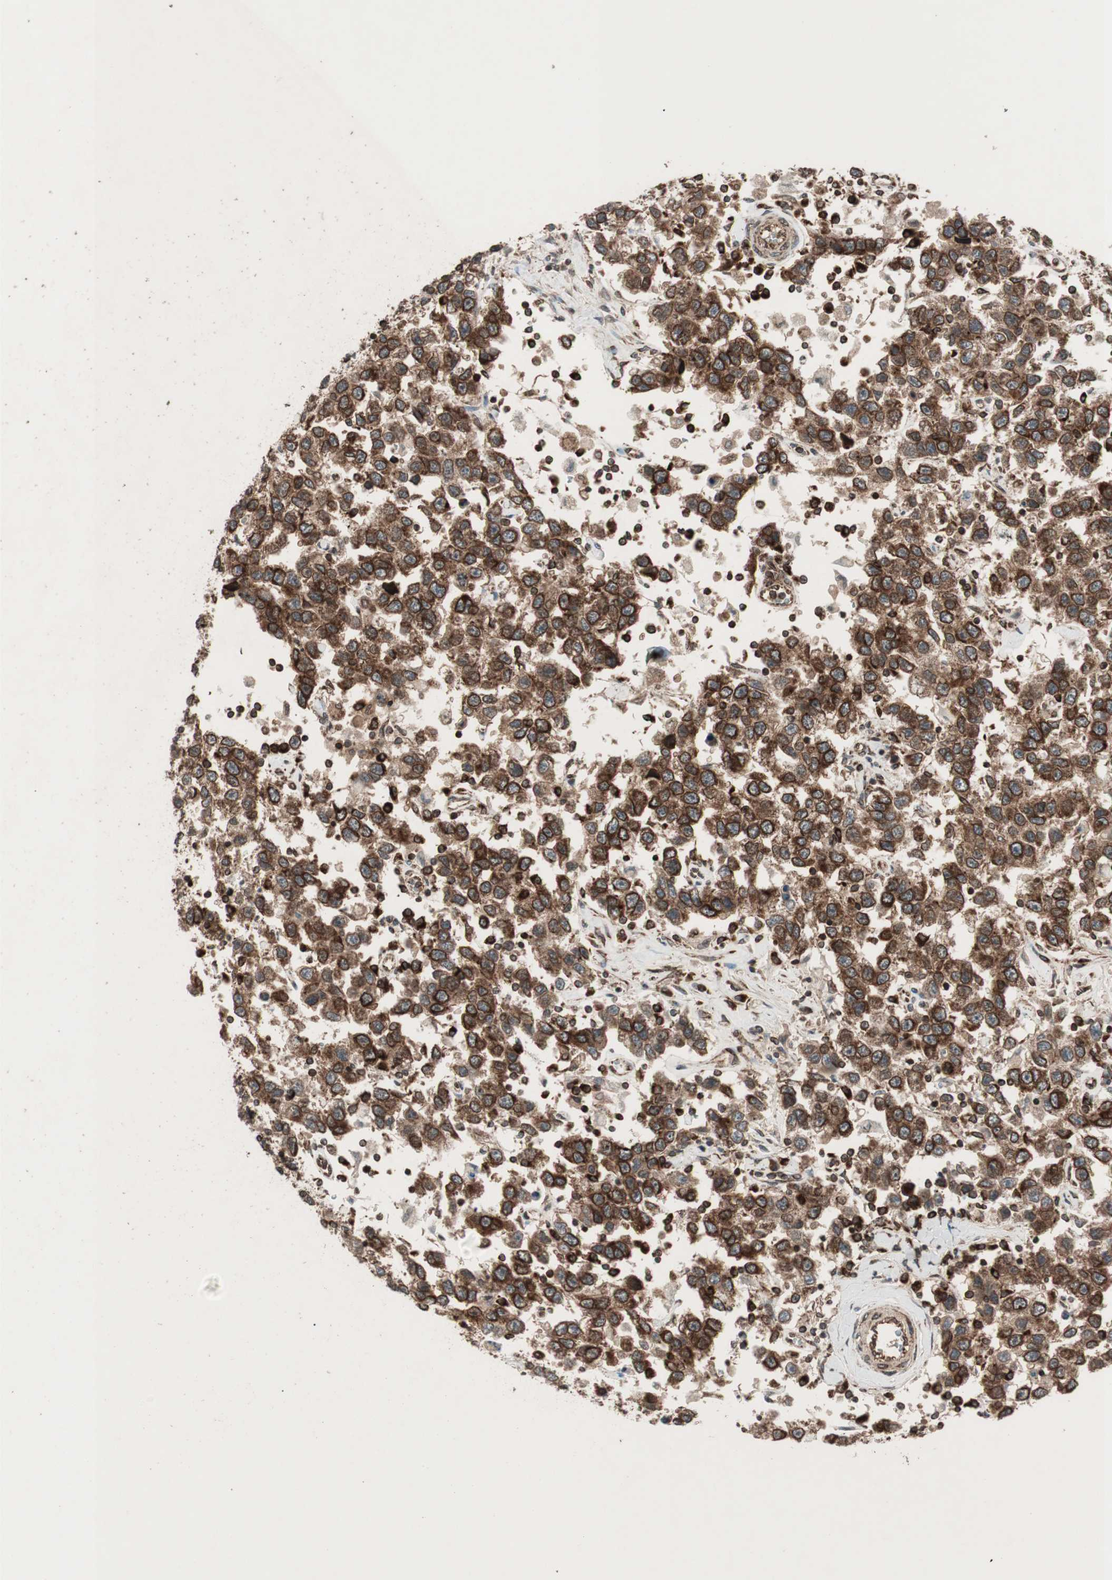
{"staining": {"intensity": "strong", "quantity": ">75%", "location": "cytoplasmic/membranous,nuclear"}, "tissue": "testis cancer", "cell_type": "Tumor cells", "image_type": "cancer", "snomed": [{"axis": "morphology", "description": "Seminoma, NOS"}, {"axis": "topography", "description": "Testis"}], "caption": "A micrograph showing strong cytoplasmic/membranous and nuclear staining in about >75% of tumor cells in seminoma (testis), as visualized by brown immunohistochemical staining.", "gene": "NUP62", "patient": {"sex": "male", "age": 41}}